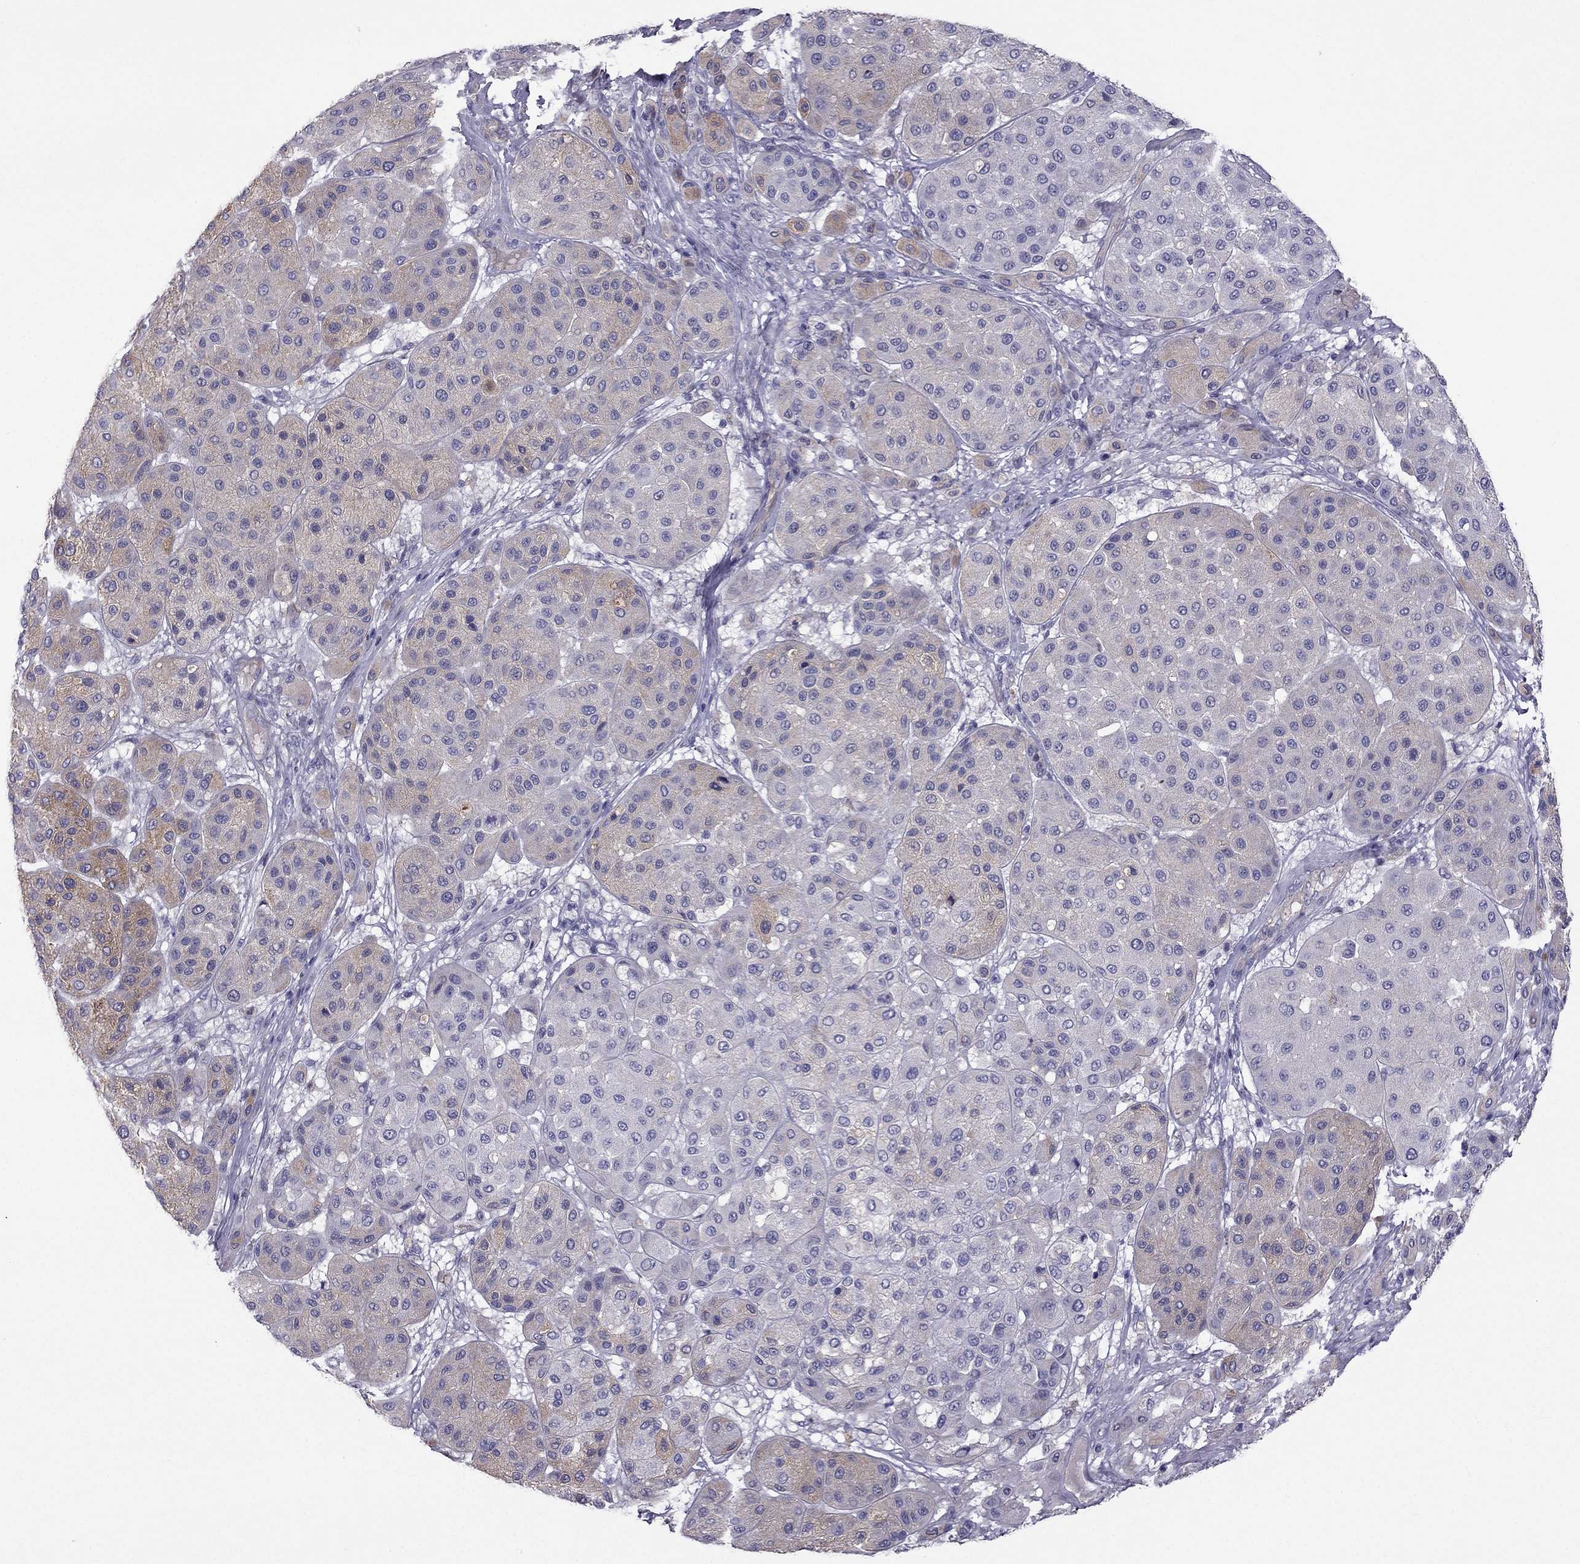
{"staining": {"intensity": "weak", "quantity": "25%-75%", "location": "cytoplasmic/membranous"}, "tissue": "melanoma", "cell_type": "Tumor cells", "image_type": "cancer", "snomed": [{"axis": "morphology", "description": "Malignant melanoma, Metastatic site"}, {"axis": "topography", "description": "Smooth muscle"}], "caption": "Immunohistochemistry micrograph of human malignant melanoma (metastatic site) stained for a protein (brown), which shows low levels of weak cytoplasmic/membranous expression in about 25%-75% of tumor cells.", "gene": "STOML3", "patient": {"sex": "male", "age": 41}}